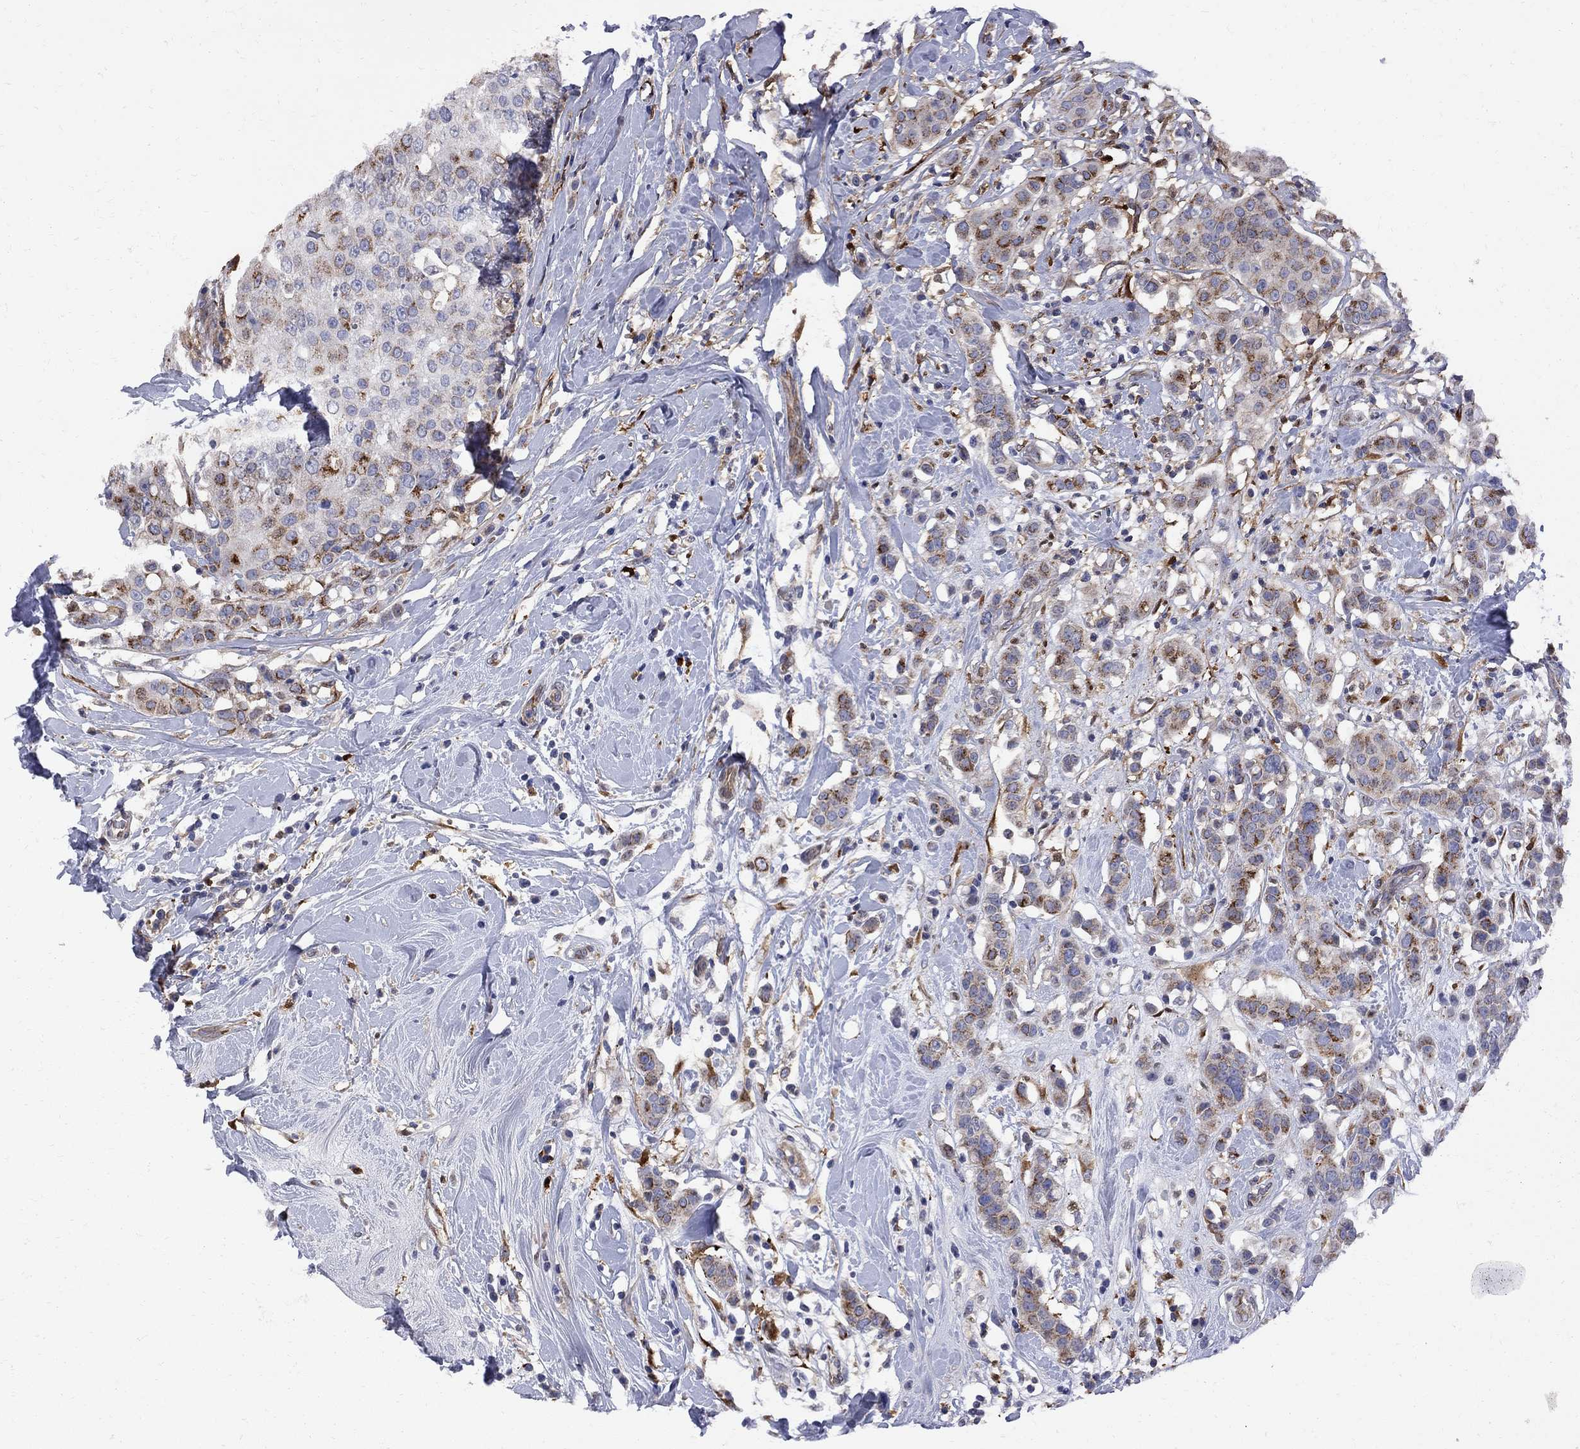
{"staining": {"intensity": "strong", "quantity": "<25%", "location": "cytoplasmic/membranous"}, "tissue": "breast cancer", "cell_type": "Tumor cells", "image_type": "cancer", "snomed": [{"axis": "morphology", "description": "Duct carcinoma"}, {"axis": "topography", "description": "Breast"}], "caption": "IHC (DAB) staining of human intraductal carcinoma (breast) displays strong cytoplasmic/membranous protein staining in approximately <25% of tumor cells.", "gene": "MTHFR", "patient": {"sex": "female", "age": 27}}